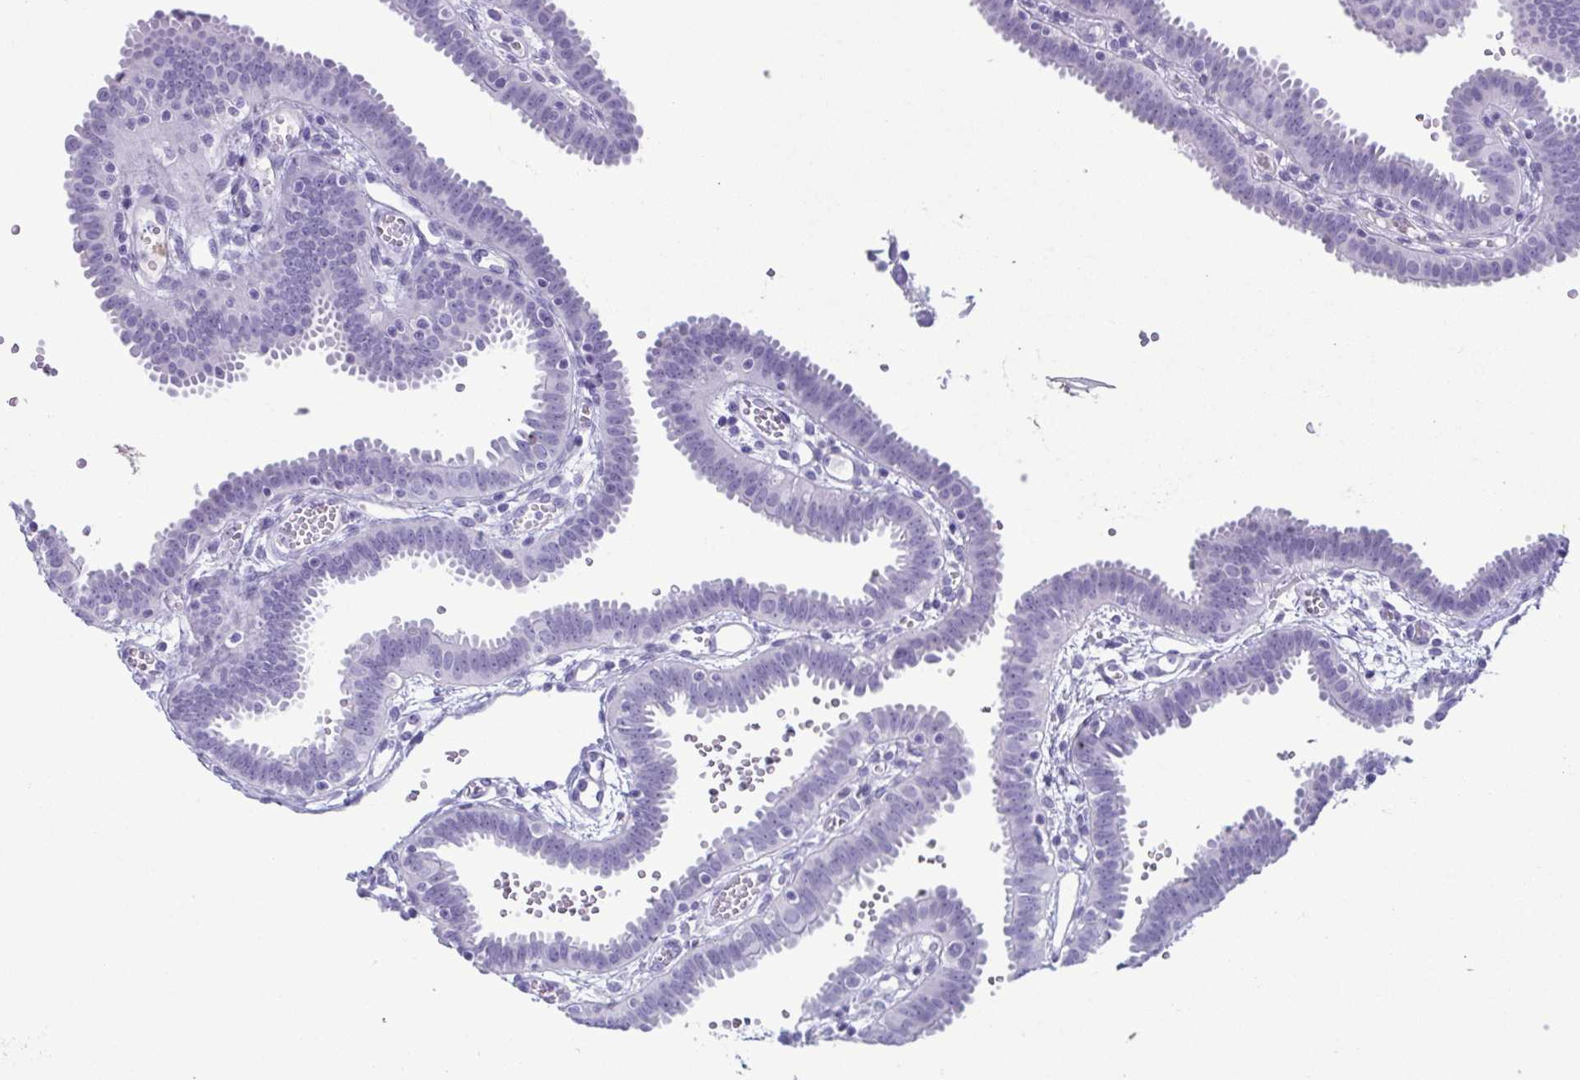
{"staining": {"intensity": "negative", "quantity": "none", "location": "none"}, "tissue": "fallopian tube", "cell_type": "Glandular cells", "image_type": "normal", "snomed": [{"axis": "morphology", "description": "Normal tissue, NOS"}, {"axis": "topography", "description": "Fallopian tube"}], "caption": "Photomicrograph shows no significant protein expression in glandular cells of unremarkable fallopian tube. (DAB (3,3'-diaminobenzidine) immunohistochemistry visualized using brightfield microscopy, high magnification).", "gene": "LTF", "patient": {"sex": "female", "age": 37}}